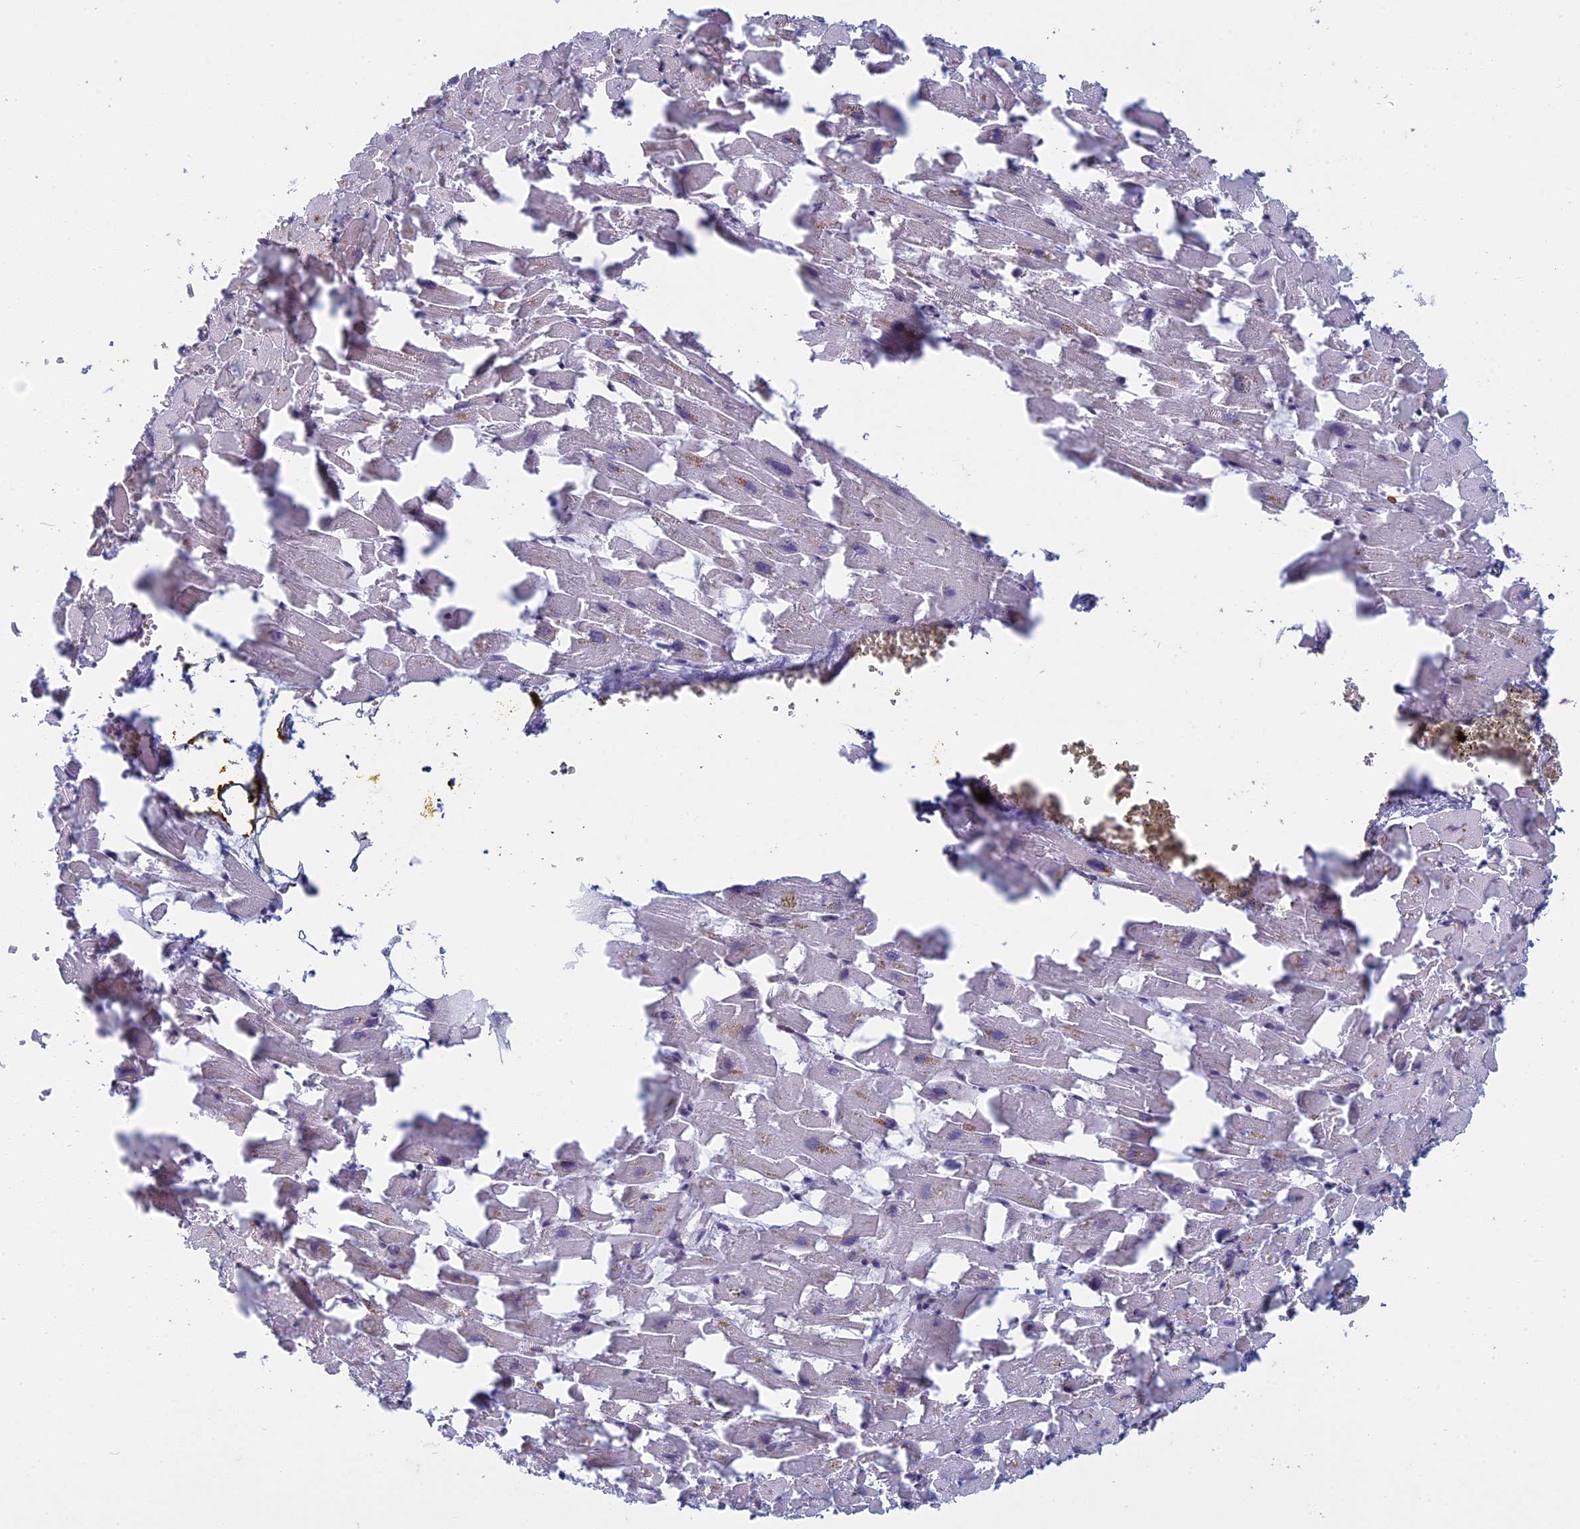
{"staining": {"intensity": "negative", "quantity": "none", "location": "none"}, "tissue": "heart muscle", "cell_type": "Cardiomyocytes", "image_type": "normal", "snomed": [{"axis": "morphology", "description": "Normal tissue, NOS"}, {"axis": "topography", "description": "Heart"}], "caption": "A histopathology image of human heart muscle is negative for staining in cardiomyocytes. (DAB (3,3'-diaminobenzidine) IHC with hematoxylin counter stain).", "gene": "RPS19BP1", "patient": {"sex": "female", "age": 64}}